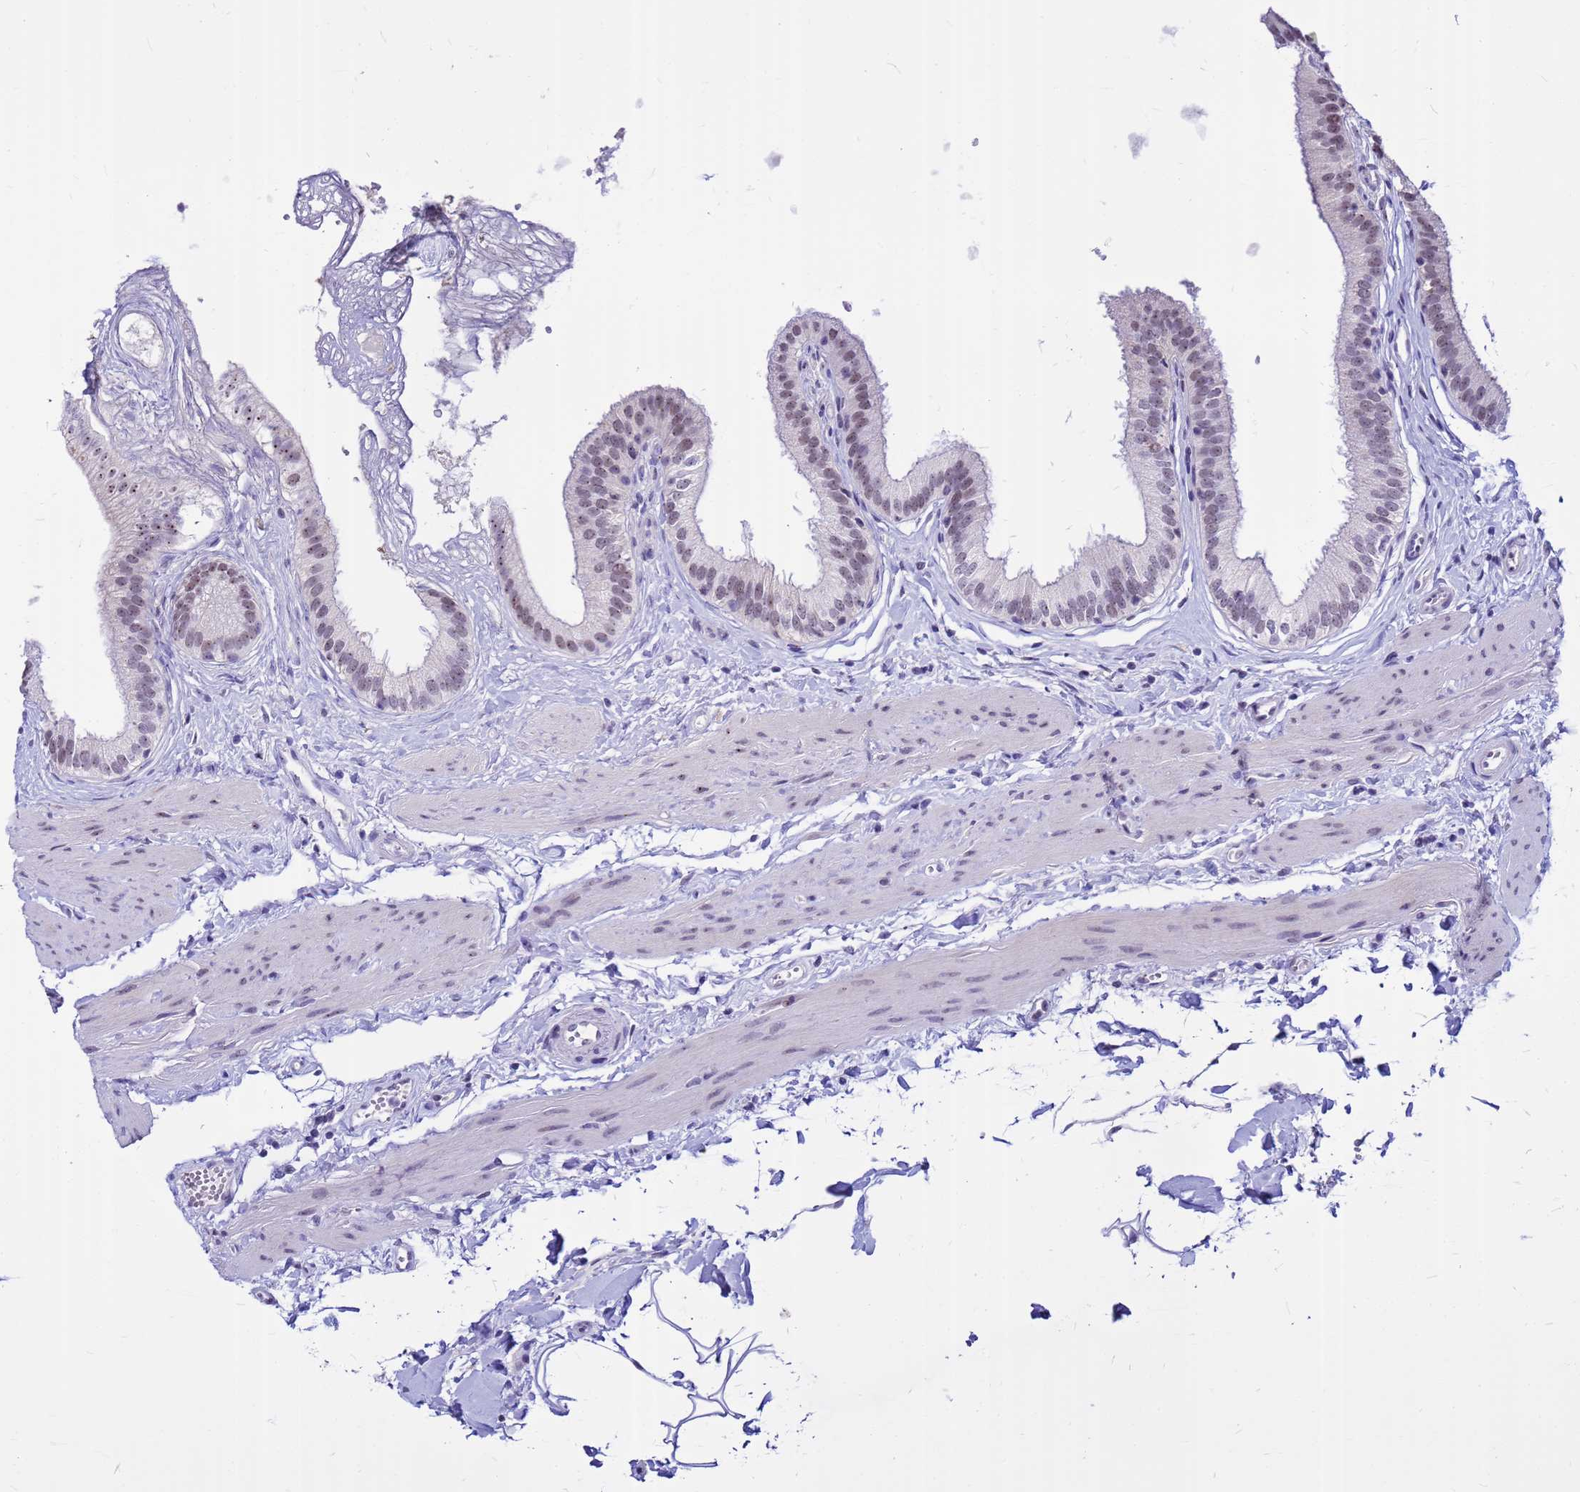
{"staining": {"intensity": "moderate", "quantity": ">75%", "location": "nuclear"}, "tissue": "gallbladder", "cell_type": "Glandular cells", "image_type": "normal", "snomed": [{"axis": "morphology", "description": "Normal tissue, NOS"}, {"axis": "topography", "description": "Gallbladder"}], "caption": "This histopathology image displays unremarkable gallbladder stained with immunohistochemistry (IHC) to label a protein in brown. The nuclear of glandular cells show moderate positivity for the protein. Nuclei are counter-stained blue.", "gene": "DMRTC2", "patient": {"sex": "female", "age": 54}}